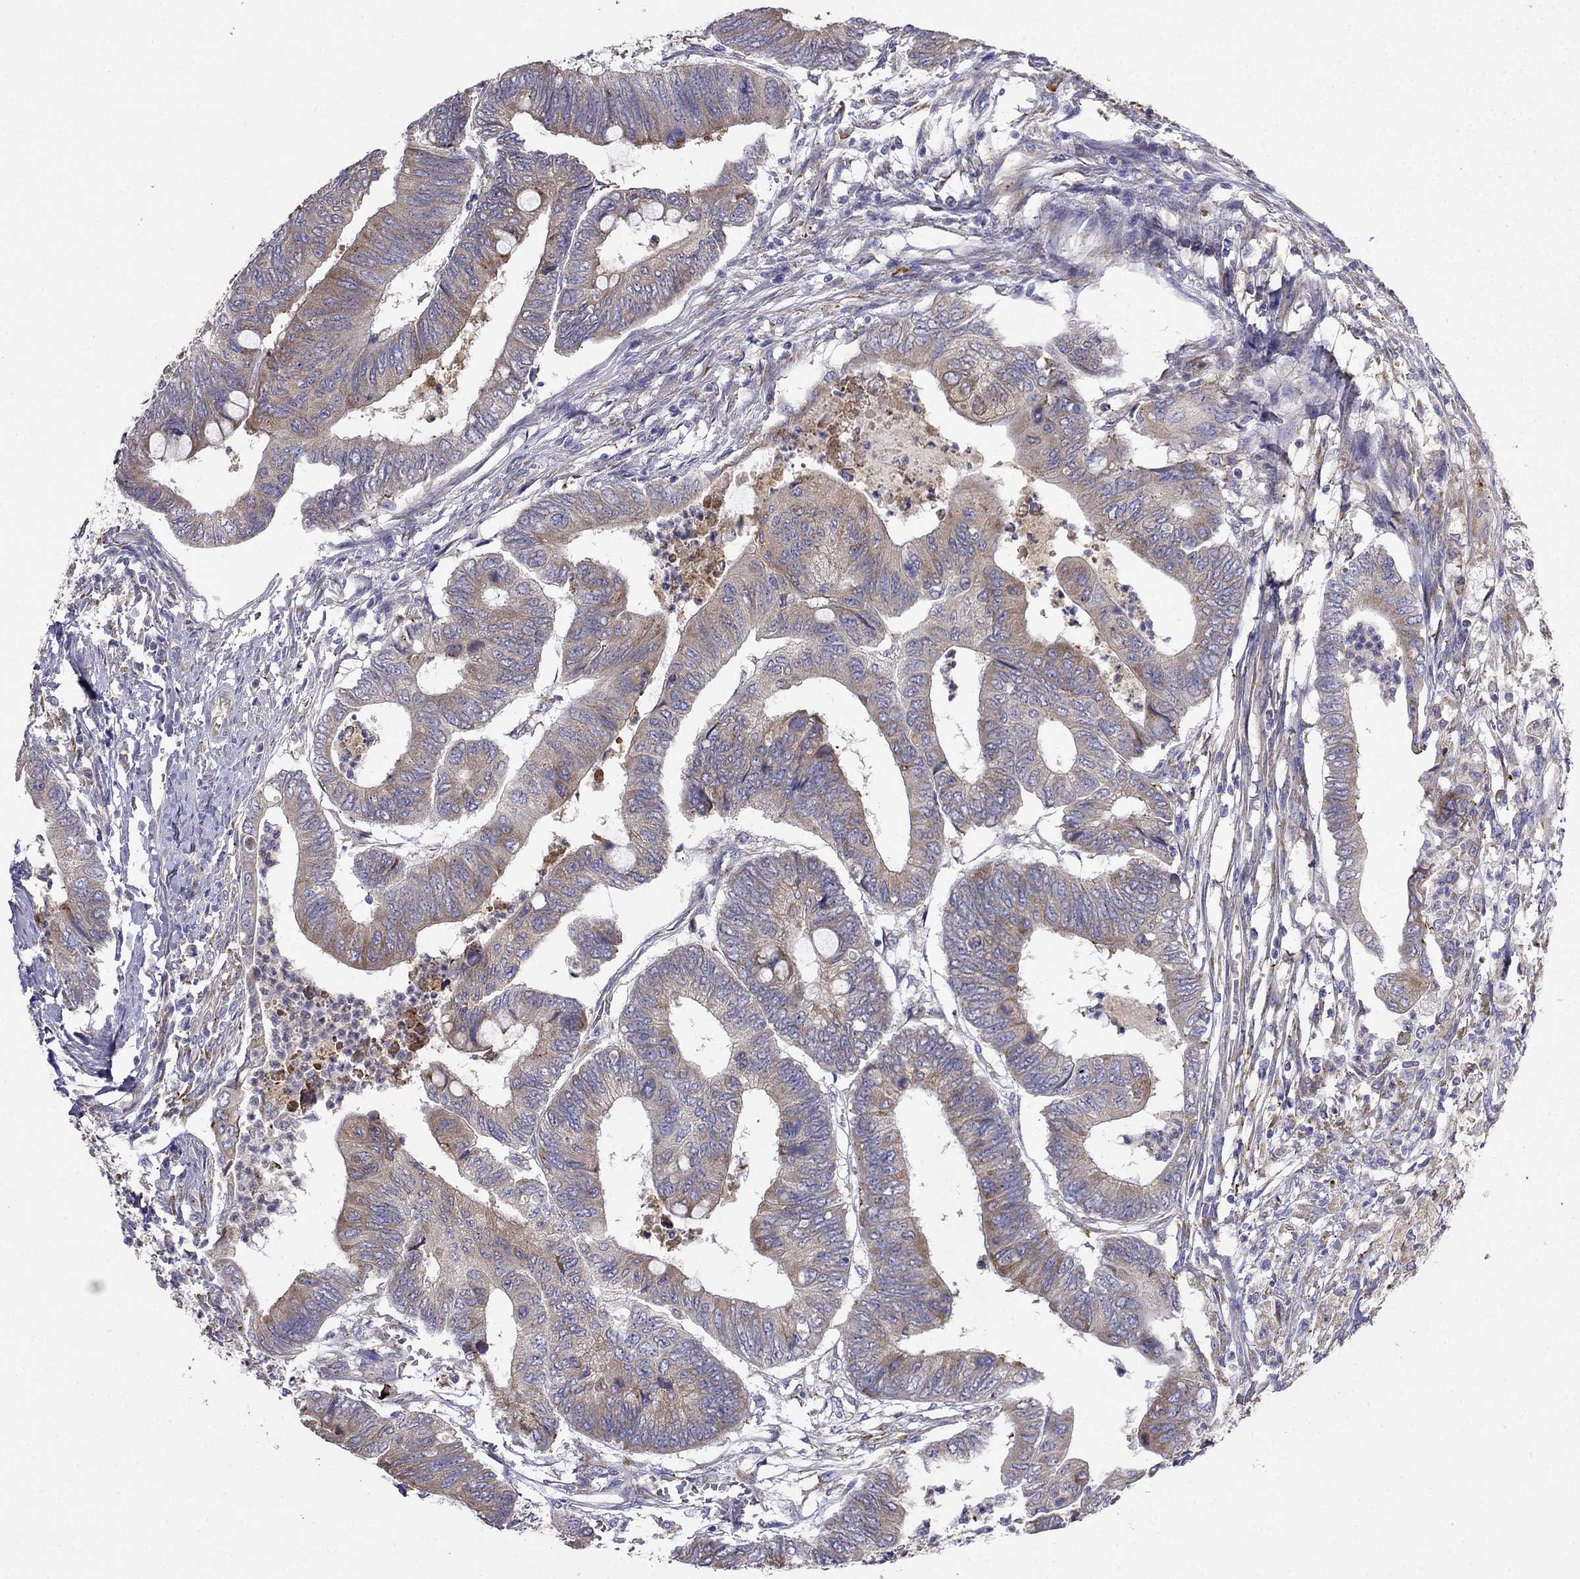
{"staining": {"intensity": "moderate", "quantity": ">75%", "location": "cytoplasmic/membranous"}, "tissue": "colorectal cancer", "cell_type": "Tumor cells", "image_type": "cancer", "snomed": [{"axis": "morphology", "description": "Normal tissue, NOS"}, {"axis": "morphology", "description": "Adenocarcinoma, NOS"}, {"axis": "topography", "description": "Rectum"}, {"axis": "topography", "description": "Peripheral nerve tissue"}], "caption": "Tumor cells demonstrate medium levels of moderate cytoplasmic/membranous expression in about >75% of cells in colorectal cancer. The protein is stained brown, and the nuclei are stained in blue (DAB (3,3'-diaminobenzidine) IHC with brightfield microscopy, high magnification).", "gene": "LONRF2", "patient": {"sex": "male", "age": 92}}